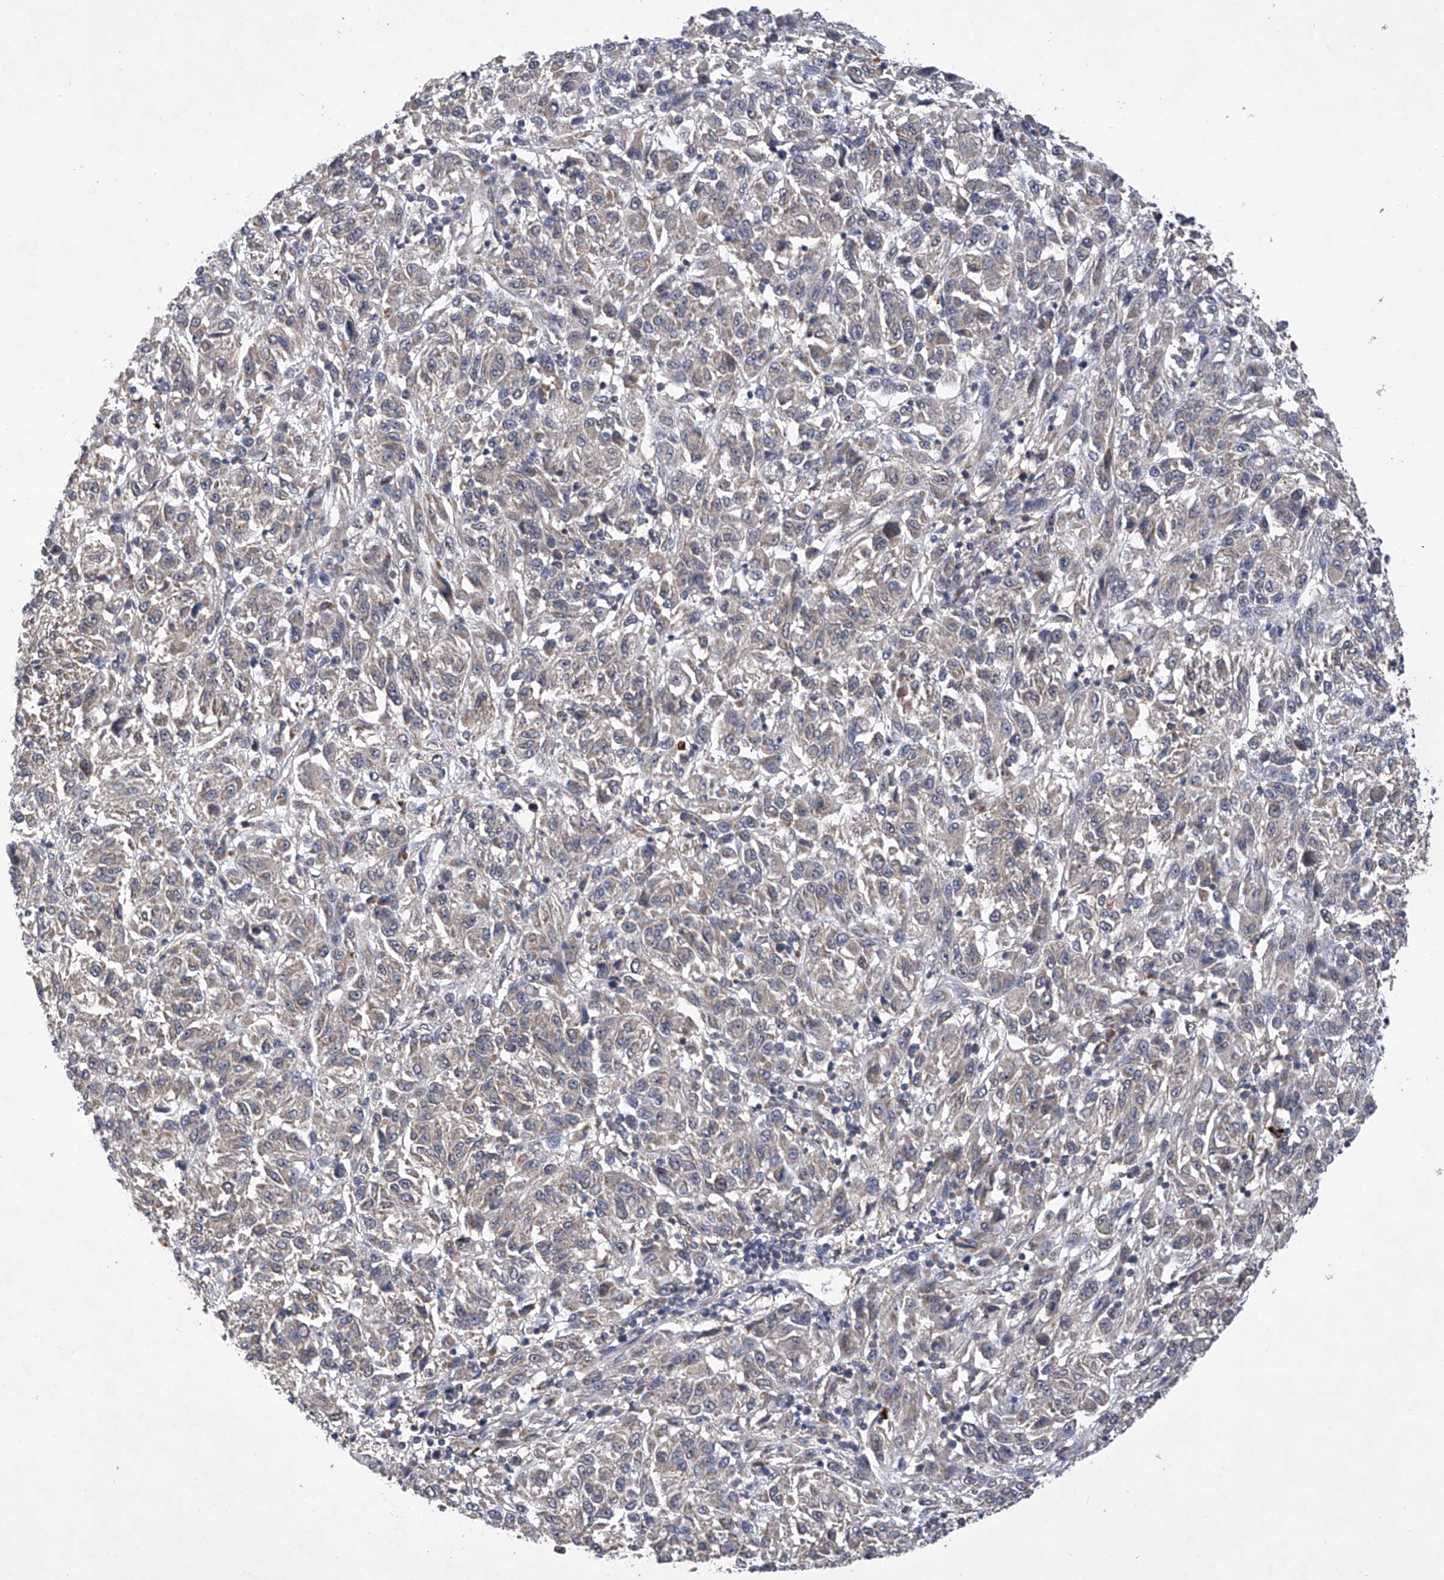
{"staining": {"intensity": "negative", "quantity": "none", "location": "none"}, "tissue": "melanoma", "cell_type": "Tumor cells", "image_type": "cancer", "snomed": [{"axis": "morphology", "description": "Malignant melanoma, Metastatic site"}, {"axis": "topography", "description": "Lung"}], "caption": "Immunohistochemistry (IHC) micrograph of human melanoma stained for a protein (brown), which reveals no positivity in tumor cells.", "gene": "USP45", "patient": {"sex": "male", "age": 64}}